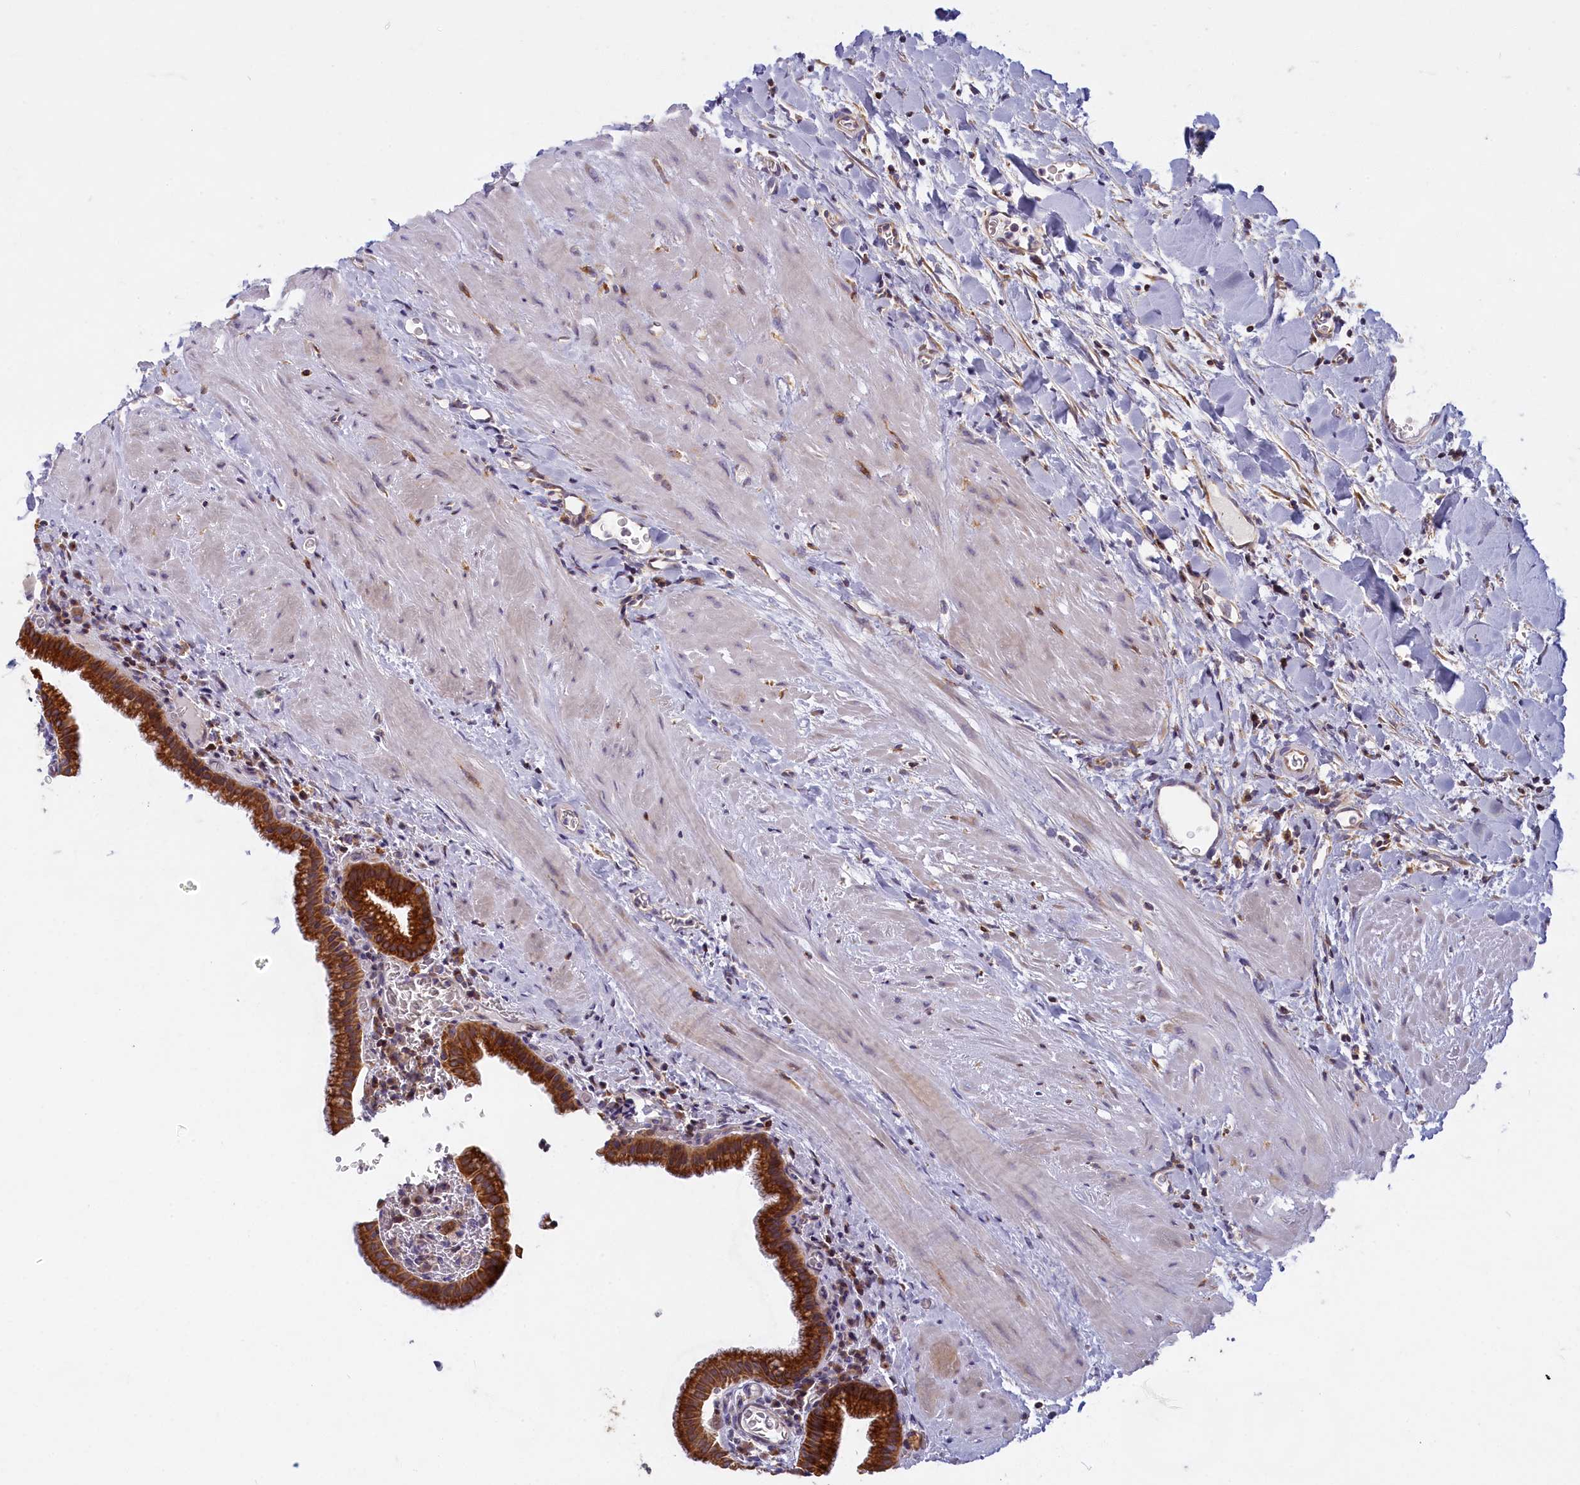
{"staining": {"intensity": "strong", "quantity": ">75%", "location": "cytoplasmic/membranous"}, "tissue": "gallbladder", "cell_type": "Glandular cells", "image_type": "normal", "snomed": [{"axis": "morphology", "description": "Normal tissue, NOS"}, {"axis": "topography", "description": "Gallbladder"}], "caption": "Immunohistochemistry (DAB (3,3'-diaminobenzidine)) staining of normal gallbladder demonstrates strong cytoplasmic/membranous protein expression in approximately >75% of glandular cells. The protein is shown in brown color, while the nuclei are stained blue.", "gene": "NOL10", "patient": {"sex": "male", "age": 78}}